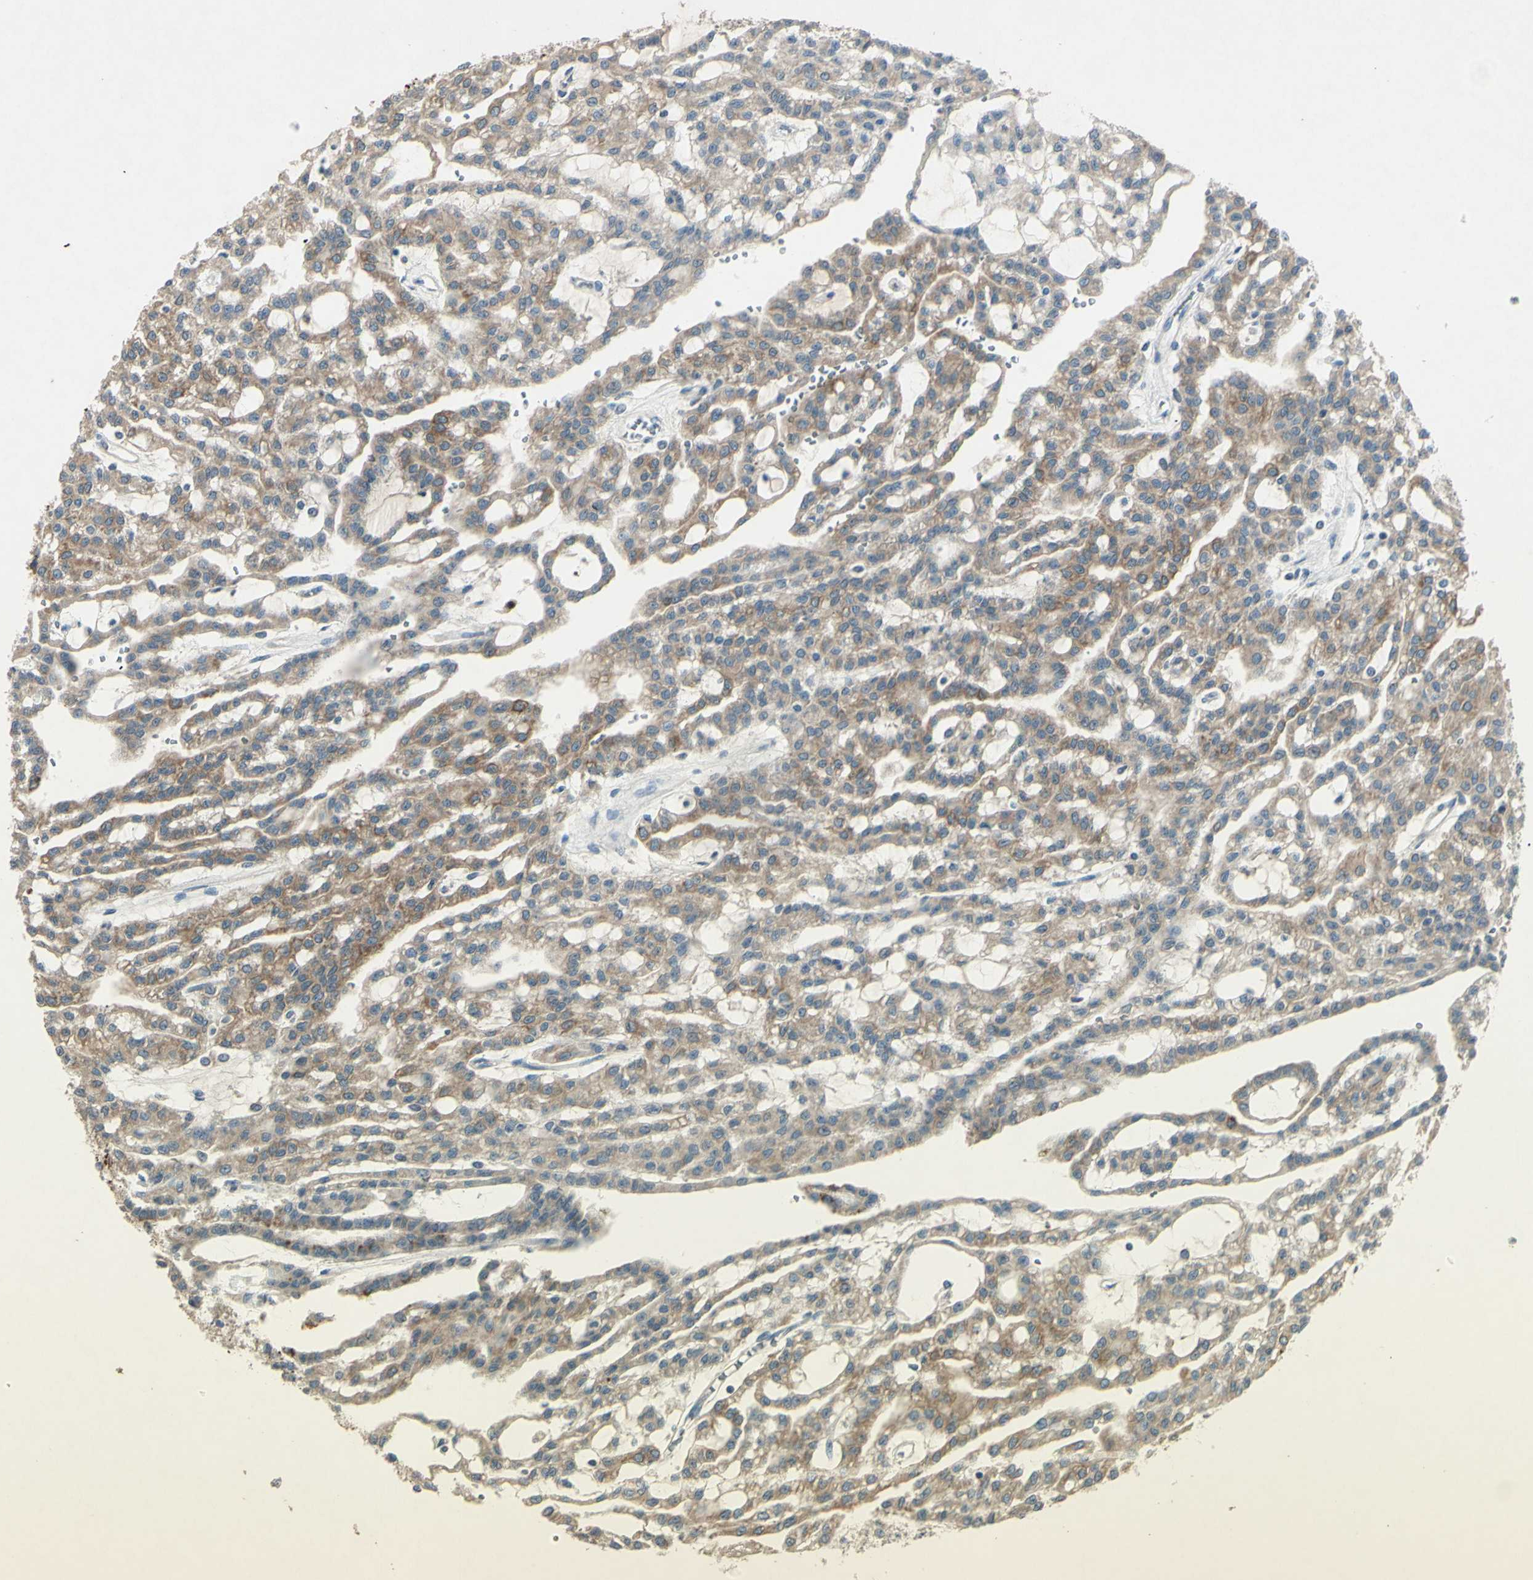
{"staining": {"intensity": "moderate", "quantity": ">75%", "location": "cytoplasmic/membranous"}, "tissue": "renal cancer", "cell_type": "Tumor cells", "image_type": "cancer", "snomed": [{"axis": "morphology", "description": "Adenocarcinoma, NOS"}, {"axis": "topography", "description": "Kidney"}], "caption": "Moderate cytoplasmic/membranous staining for a protein is identified in about >75% of tumor cells of renal adenocarcinoma using IHC.", "gene": "TIMM21", "patient": {"sex": "male", "age": 63}}